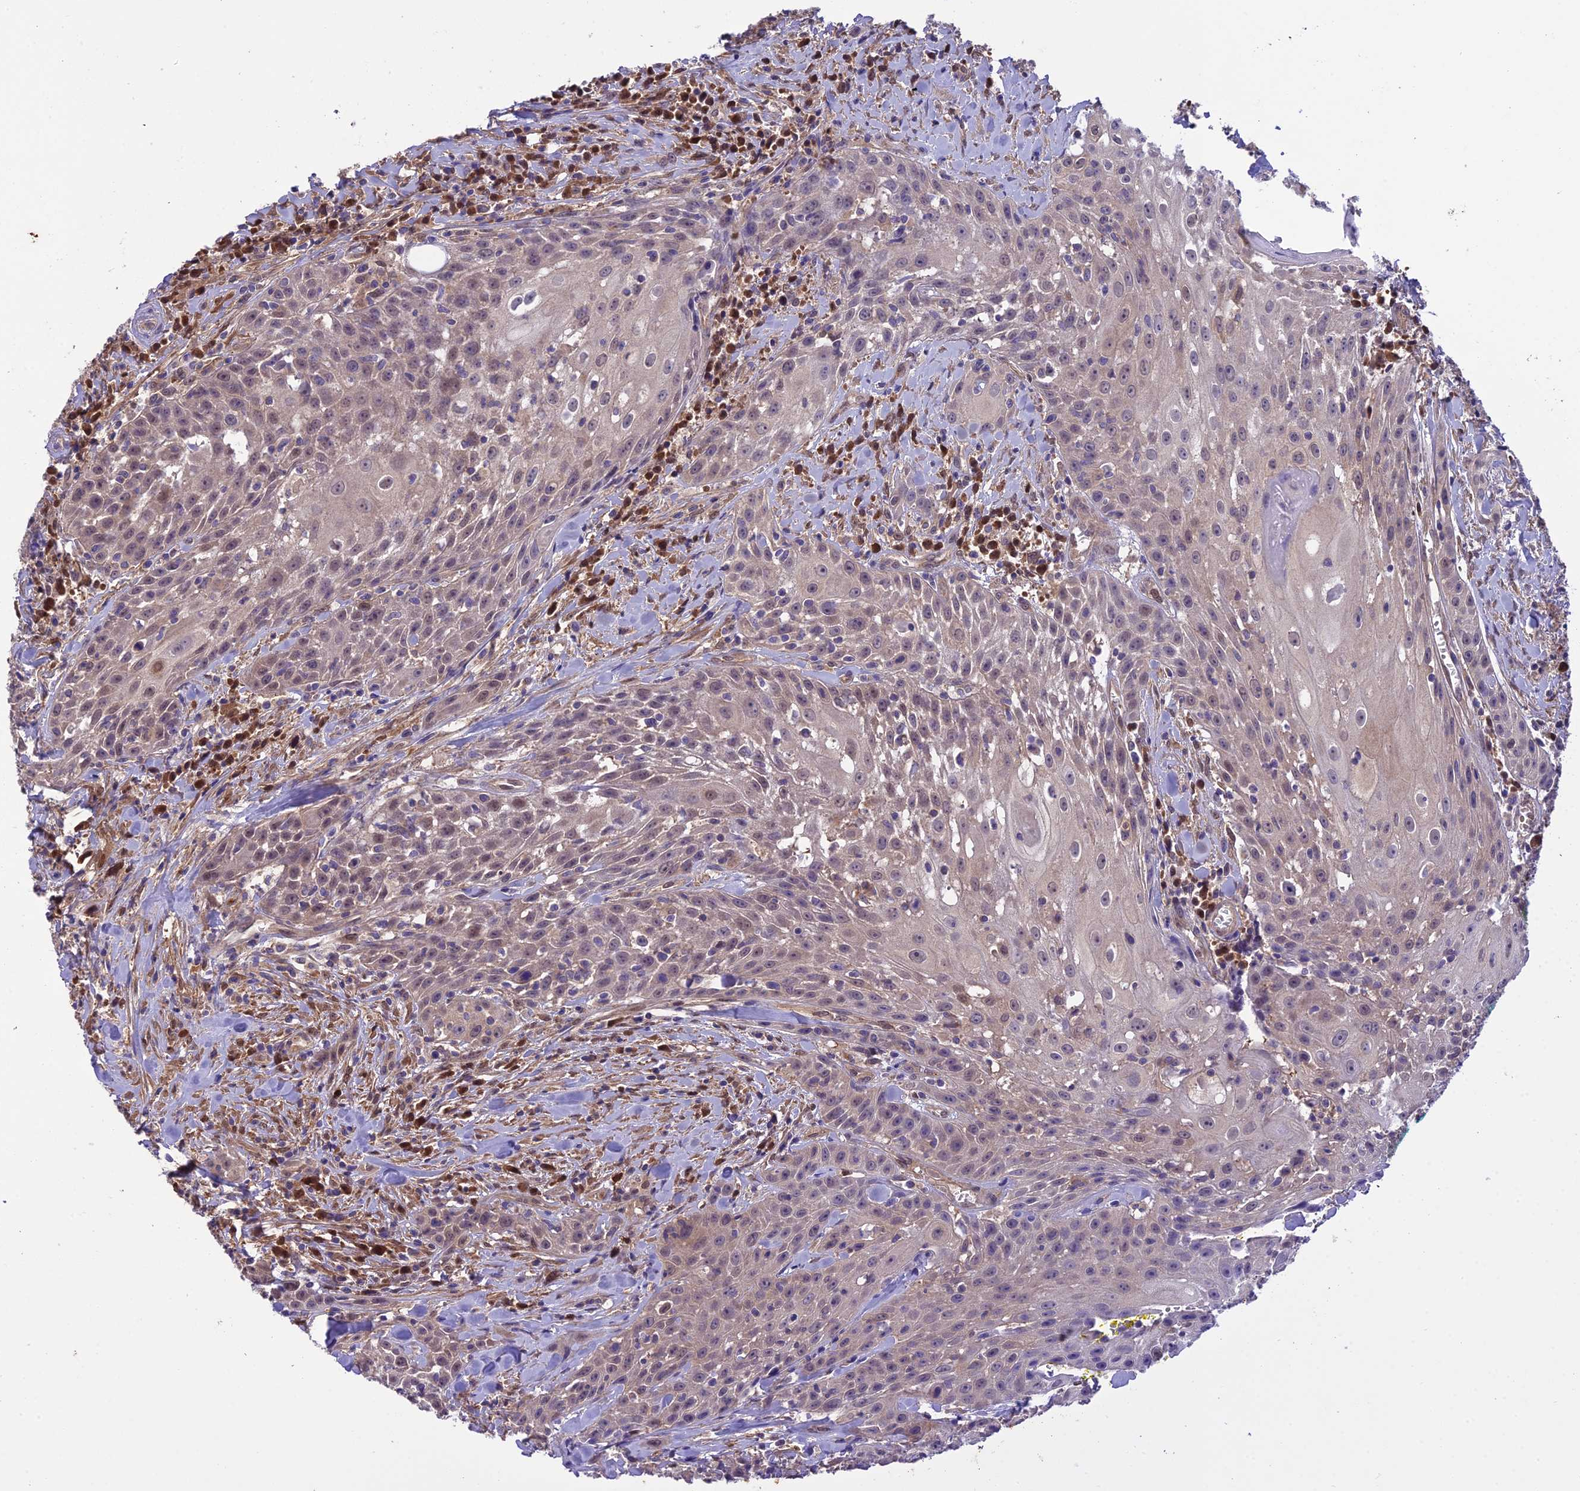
{"staining": {"intensity": "weak", "quantity": "<25%", "location": "nuclear"}, "tissue": "head and neck cancer", "cell_type": "Tumor cells", "image_type": "cancer", "snomed": [{"axis": "morphology", "description": "Squamous cell carcinoma, NOS"}, {"axis": "topography", "description": "Oral tissue"}, {"axis": "topography", "description": "Head-Neck"}], "caption": "This is an immunohistochemistry (IHC) image of head and neck cancer (squamous cell carcinoma). There is no positivity in tumor cells.", "gene": "BORCS6", "patient": {"sex": "female", "age": 82}}